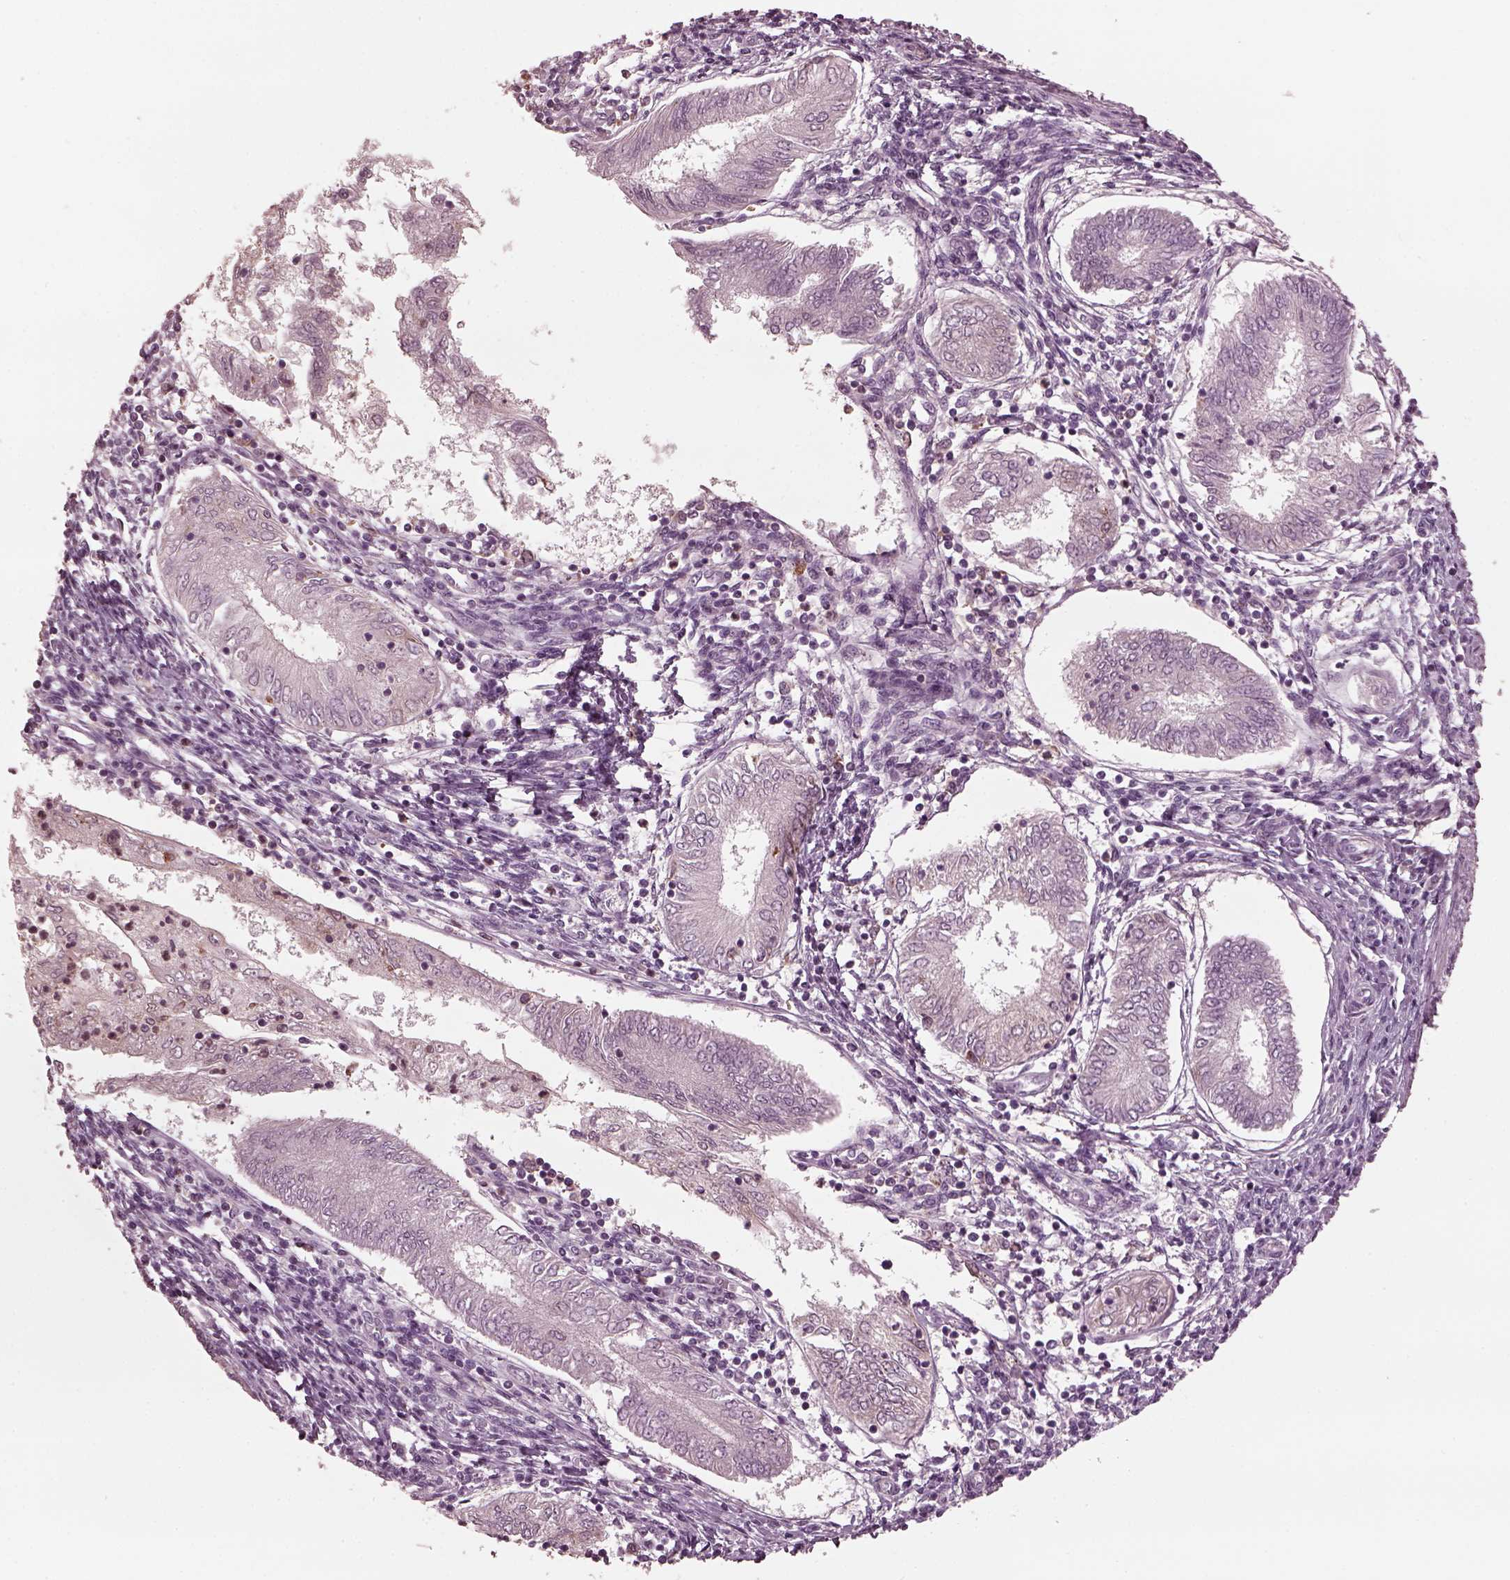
{"staining": {"intensity": "negative", "quantity": "none", "location": "none"}, "tissue": "endometrial cancer", "cell_type": "Tumor cells", "image_type": "cancer", "snomed": [{"axis": "morphology", "description": "Adenocarcinoma, NOS"}, {"axis": "topography", "description": "Endometrium"}], "caption": "High magnification brightfield microscopy of endometrial cancer stained with DAB (brown) and counterstained with hematoxylin (blue): tumor cells show no significant positivity. The staining was performed using DAB to visualize the protein expression in brown, while the nuclei were stained in blue with hematoxylin (Magnification: 20x).", "gene": "PSTPIP2", "patient": {"sex": "female", "age": 68}}